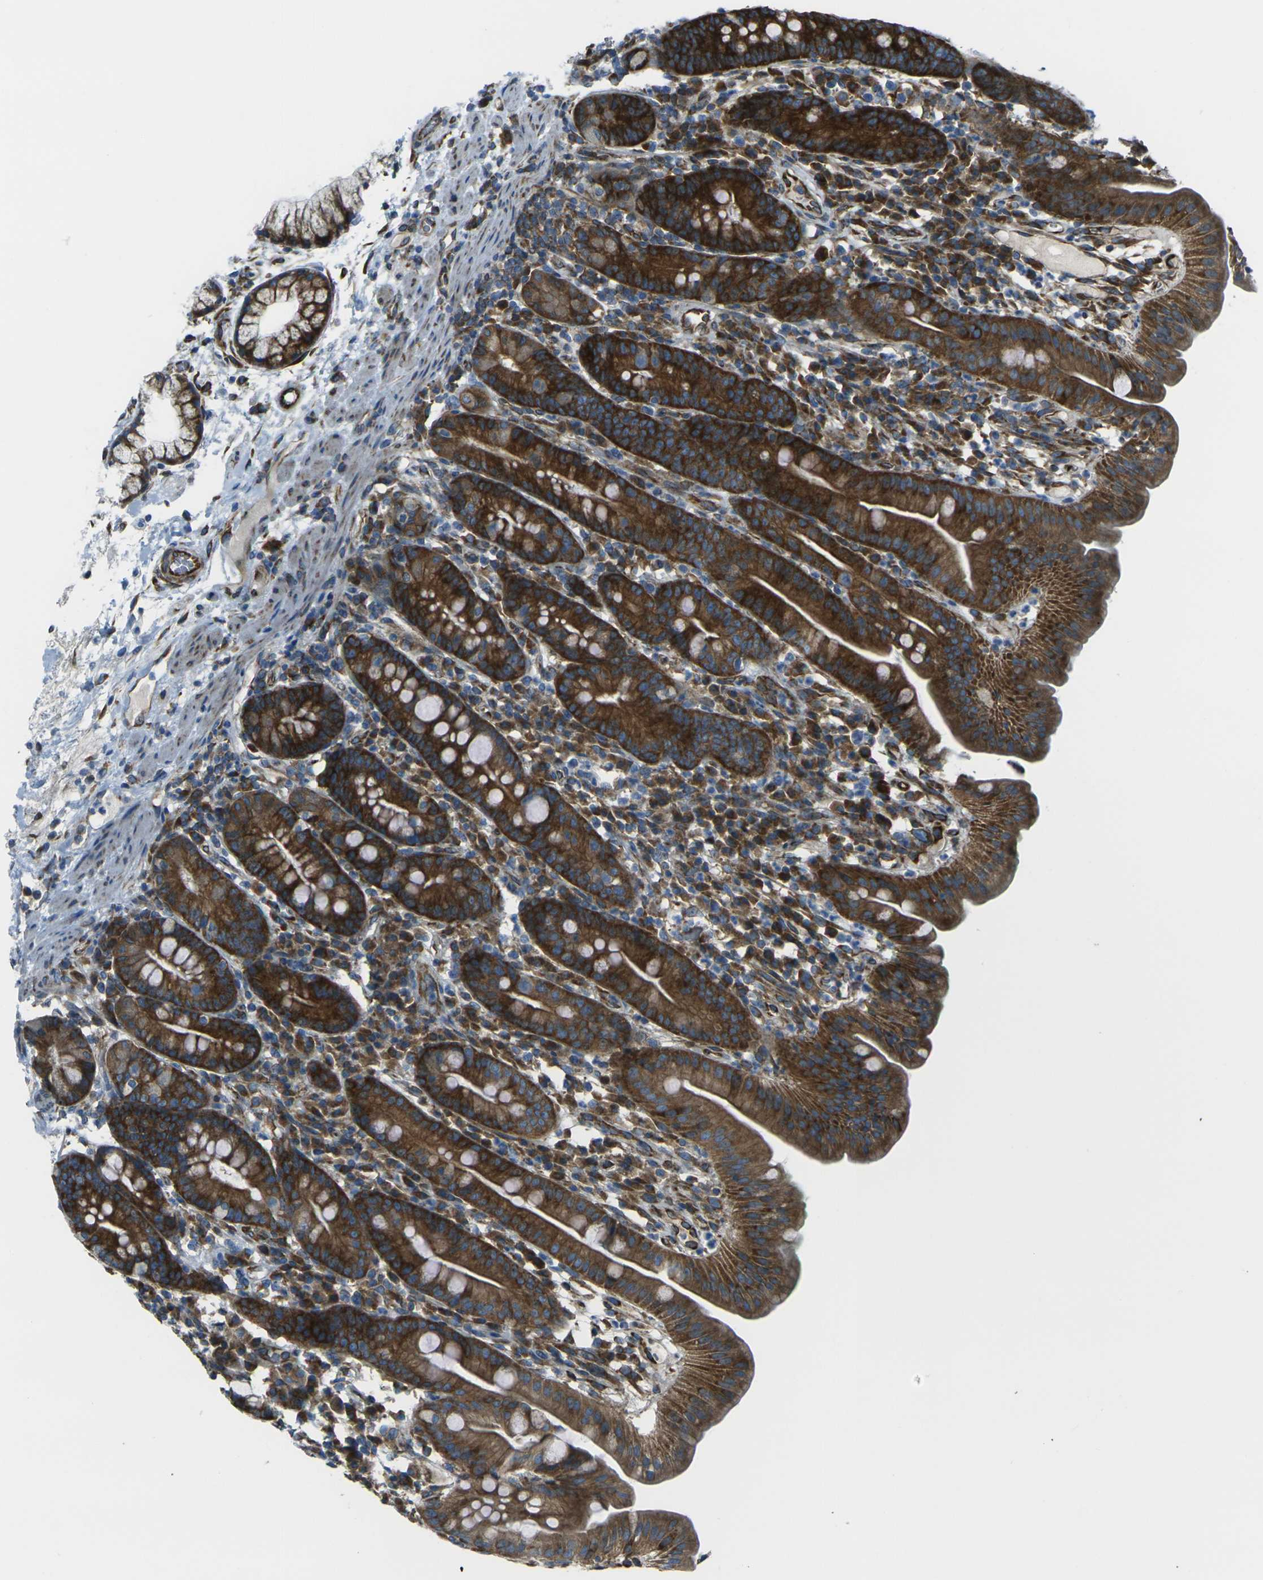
{"staining": {"intensity": "strong", "quantity": ">75%", "location": "cytoplasmic/membranous"}, "tissue": "duodenum", "cell_type": "Glandular cells", "image_type": "normal", "snomed": [{"axis": "morphology", "description": "Normal tissue, NOS"}, {"axis": "topography", "description": "Duodenum"}], "caption": "Strong cytoplasmic/membranous positivity for a protein is appreciated in about >75% of glandular cells of unremarkable duodenum using immunohistochemistry.", "gene": "CELSR2", "patient": {"sex": "male", "age": 50}}